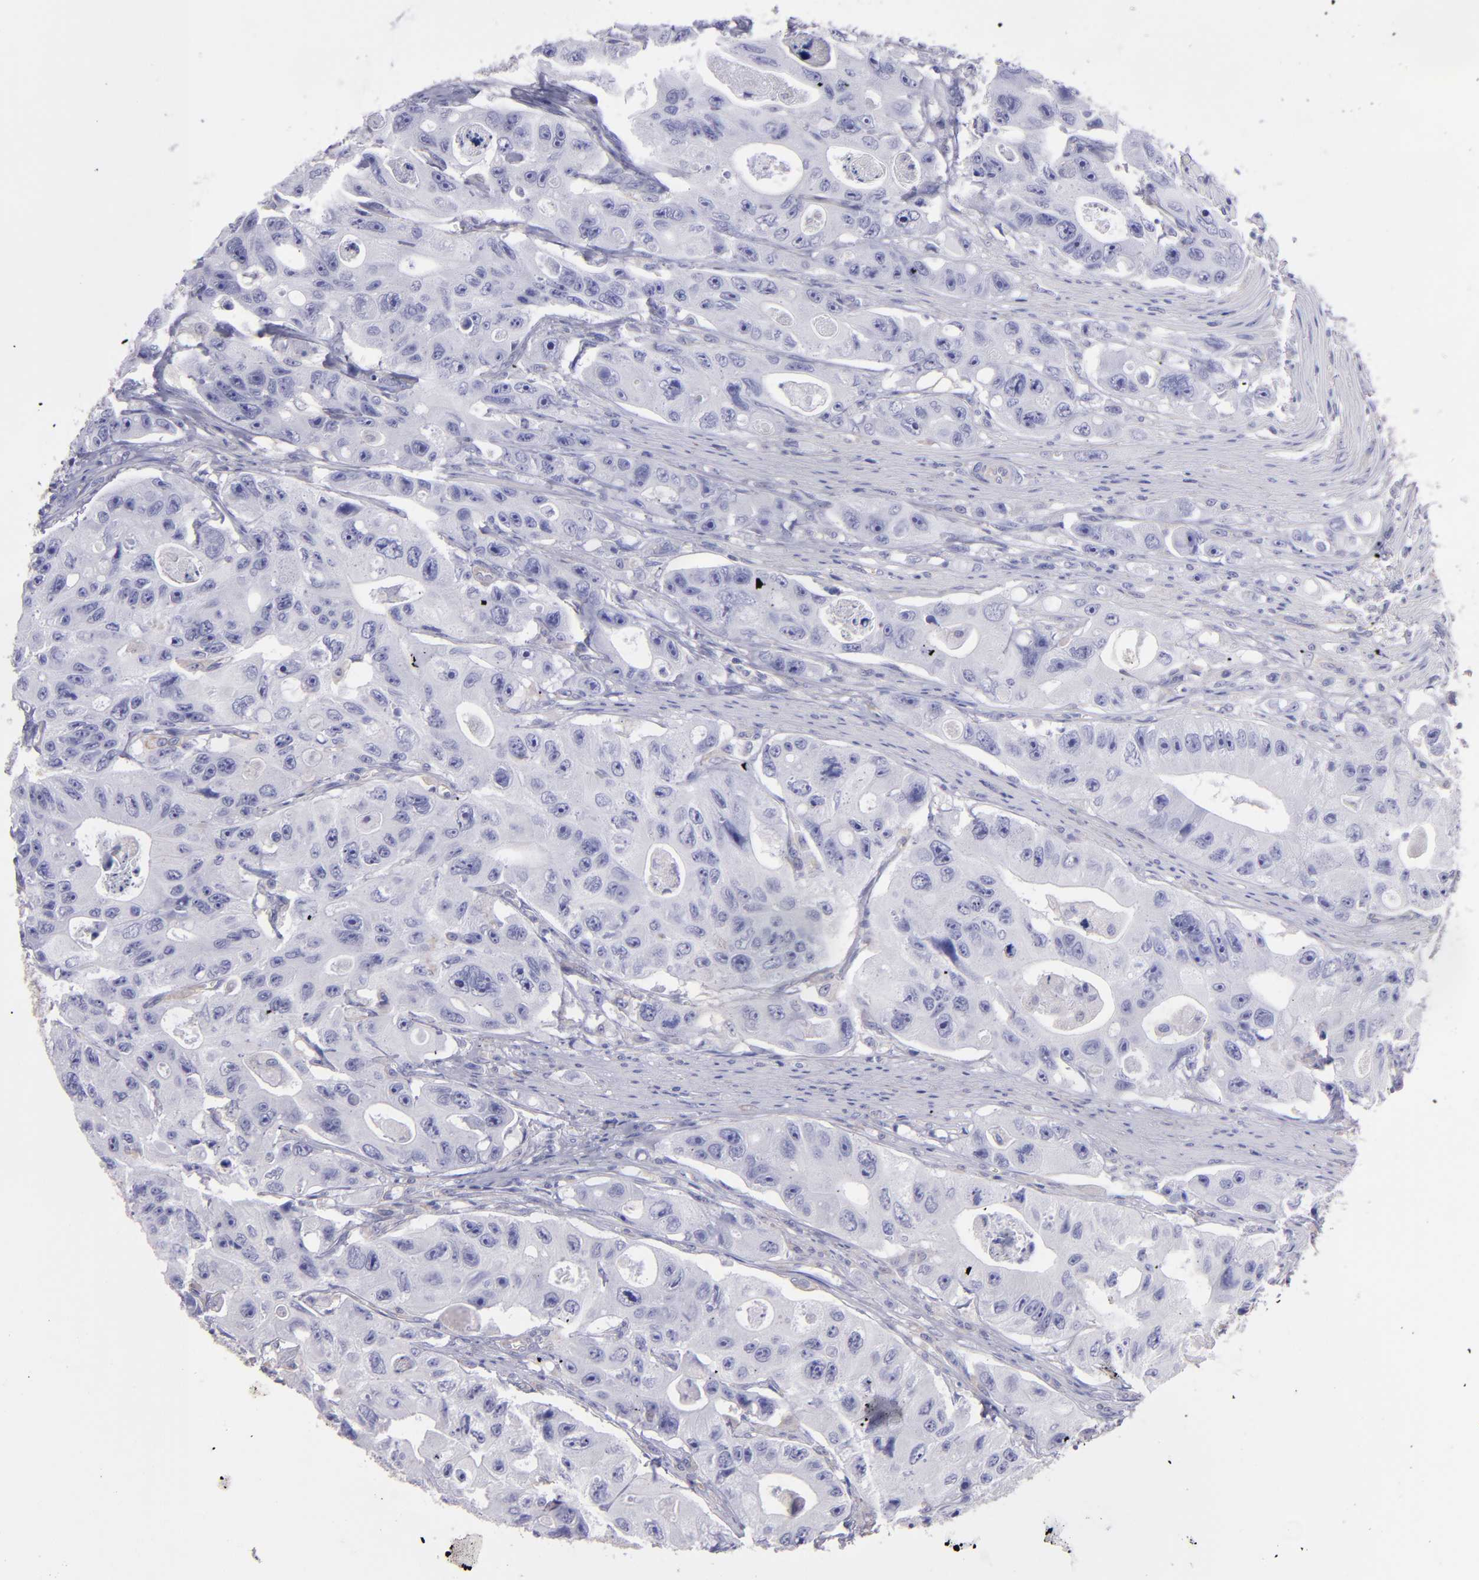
{"staining": {"intensity": "negative", "quantity": "none", "location": "none"}, "tissue": "colorectal cancer", "cell_type": "Tumor cells", "image_type": "cancer", "snomed": [{"axis": "morphology", "description": "Adenocarcinoma, NOS"}, {"axis": "topography", "description": "Colon"}], "caption": "Photomicrograph shows no significant protein positivity in tumor cells of adenocarcinoma (colorectal).", "gene": "TG", "patient": {"sex": "female", "age": 46}}